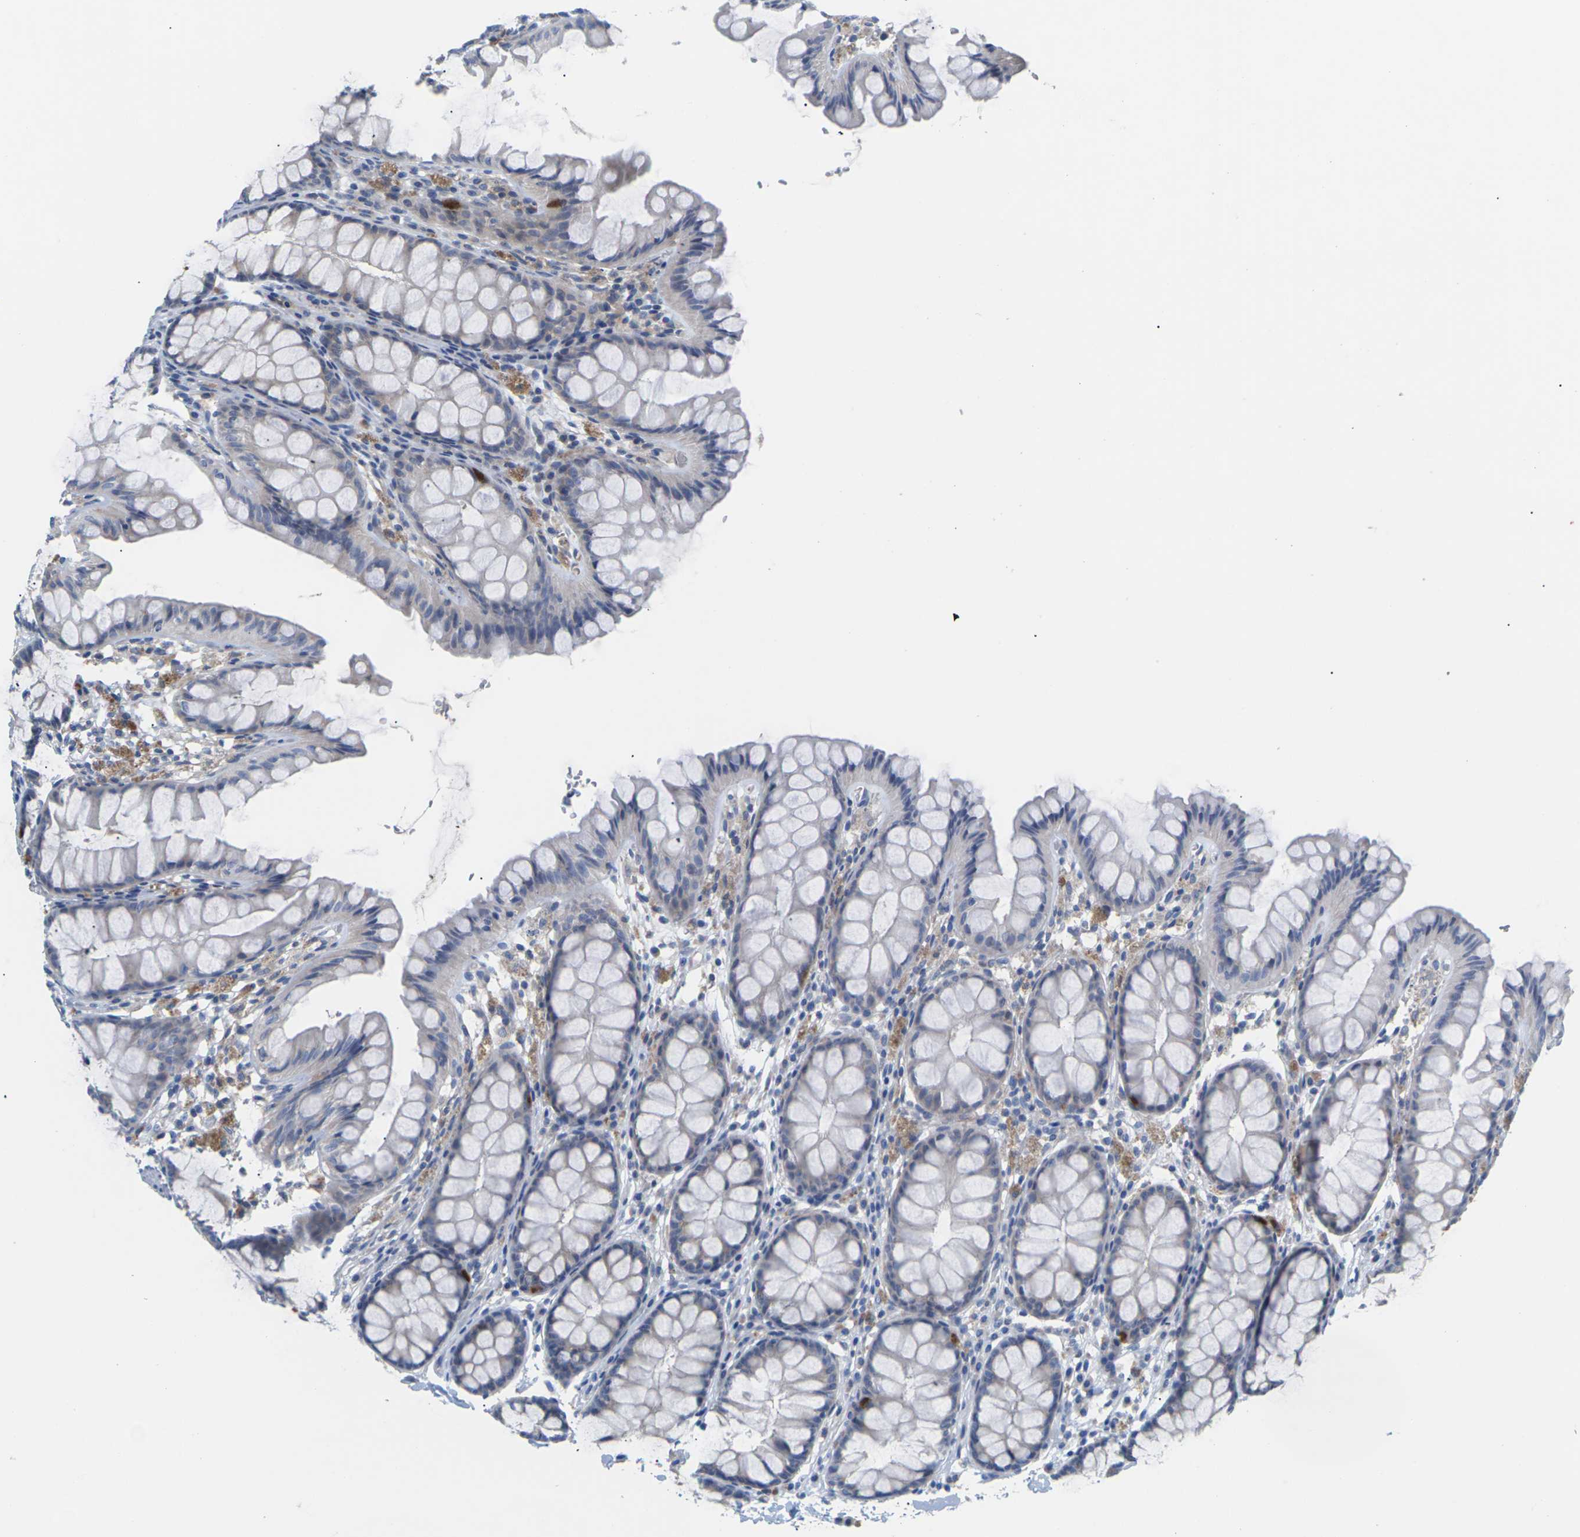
{"staining": {"intensity": "negative", "quantity": "none", "location": "none"}, "tissue": "colon", "cell_type": "Endothelial cells", "image_type": "normal", "snomed": [{"axis": "morphology", "description": "Normal tissue, NOS"}, {"axis": "topography", "description": "Colon"}], "caption": "This is a image of IHC staining of unremarkable colon, which shows no staining in endothelial cells. The staining is performed using DAB (3,3'-diaminobenzidine) brown chromogen with nuclei counter-stained in using hematoxylin.", "gene": "TMCO4", "patient": {"sex": "female", "age": 55}}